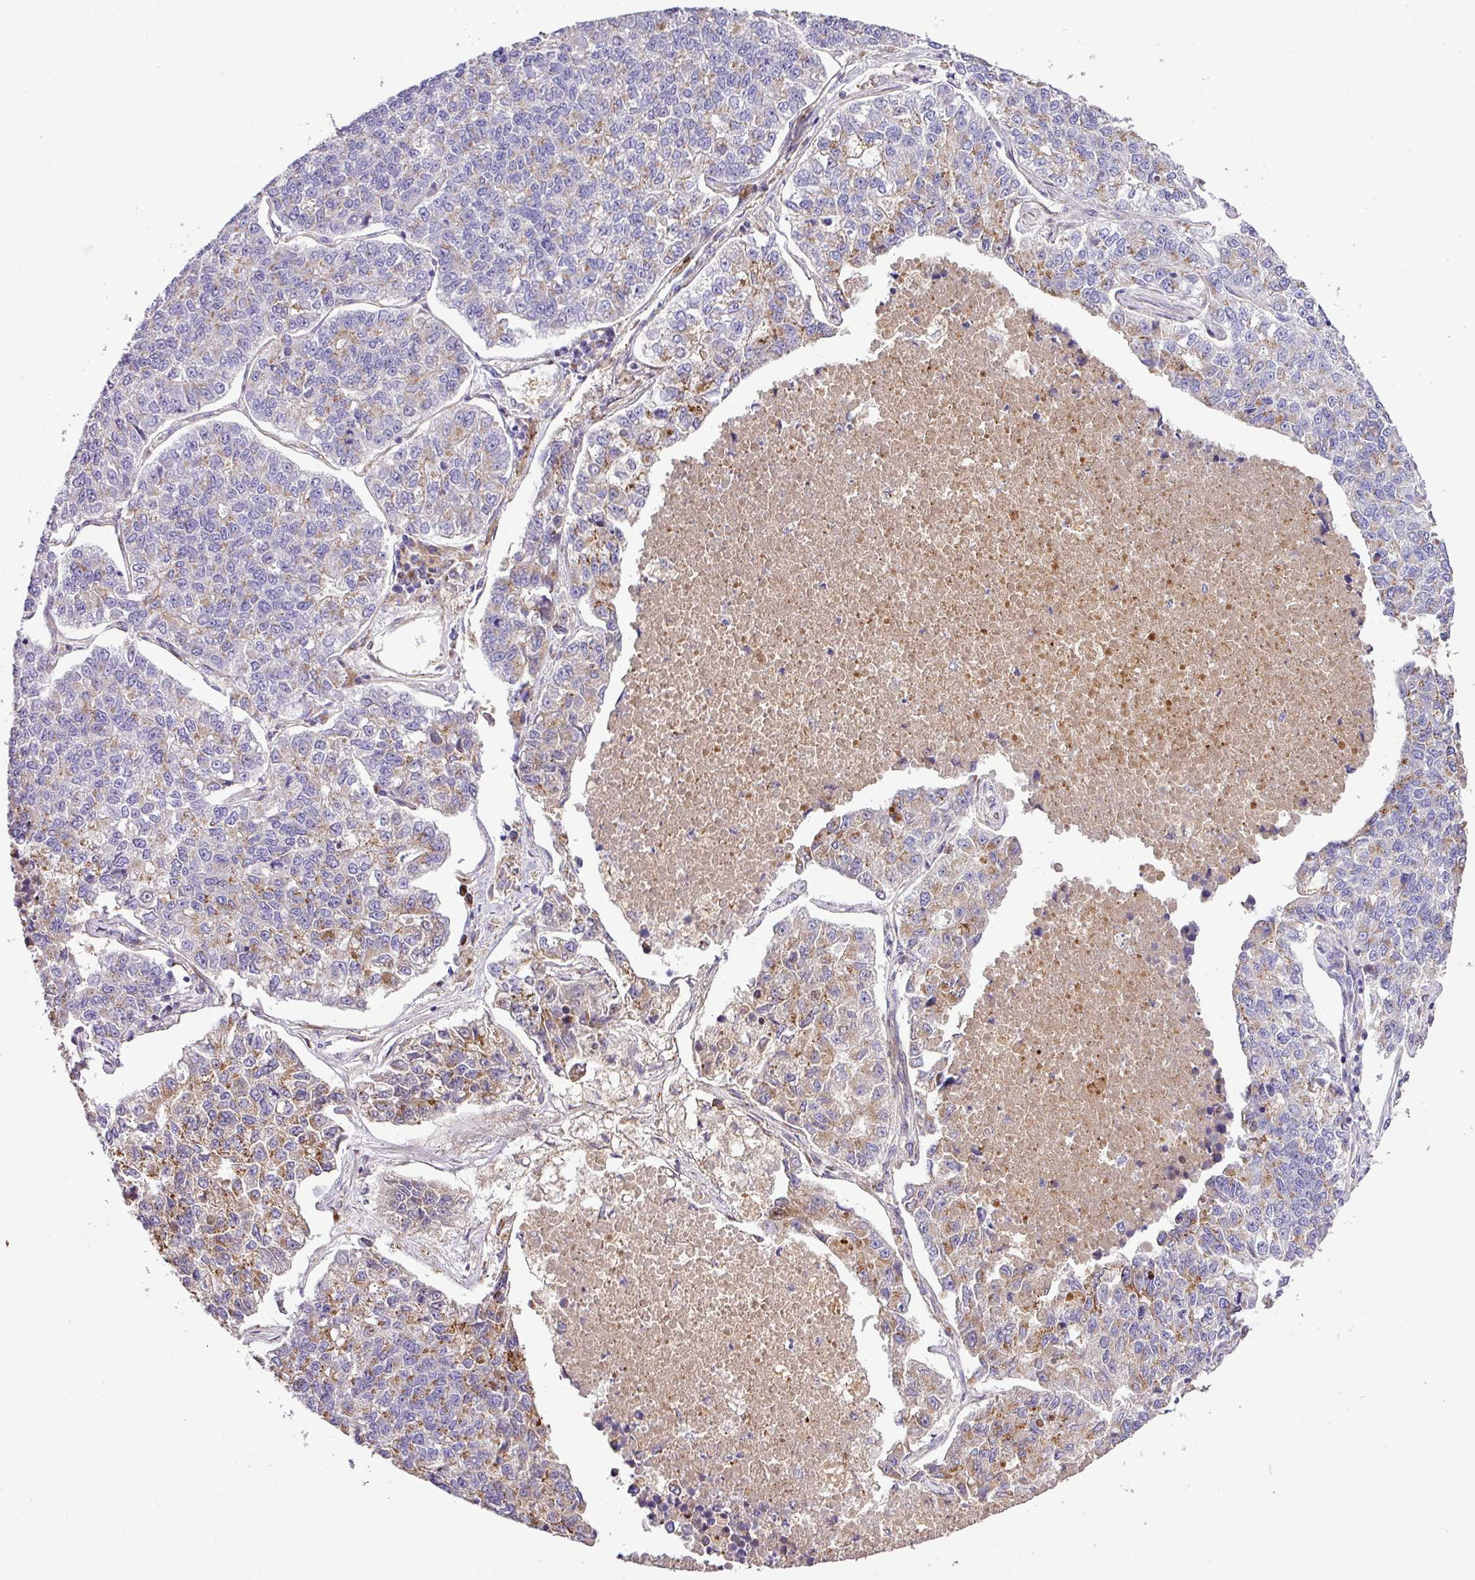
{"staining": {"intensity": "moderate", "quantity": "<25%", "location": "cytoplasmic/membranous"}, "tissue": "lung cancer", "cell_type": "Tumor cells", "image_type": "cancer", "snomed": [{"axis": "morphology", "description": "Adenocarcinoma, NOS"}, {"axis": "topography", "description": "Lung"}], "caption": "A brown stain highlights moderate cytoplasmic/membranous positivity of a protein in human lung cancer (adenocarcinoma) tumor cells.", "gene": "CTXN2", "patient": {"sex": "male", "age": 49}}